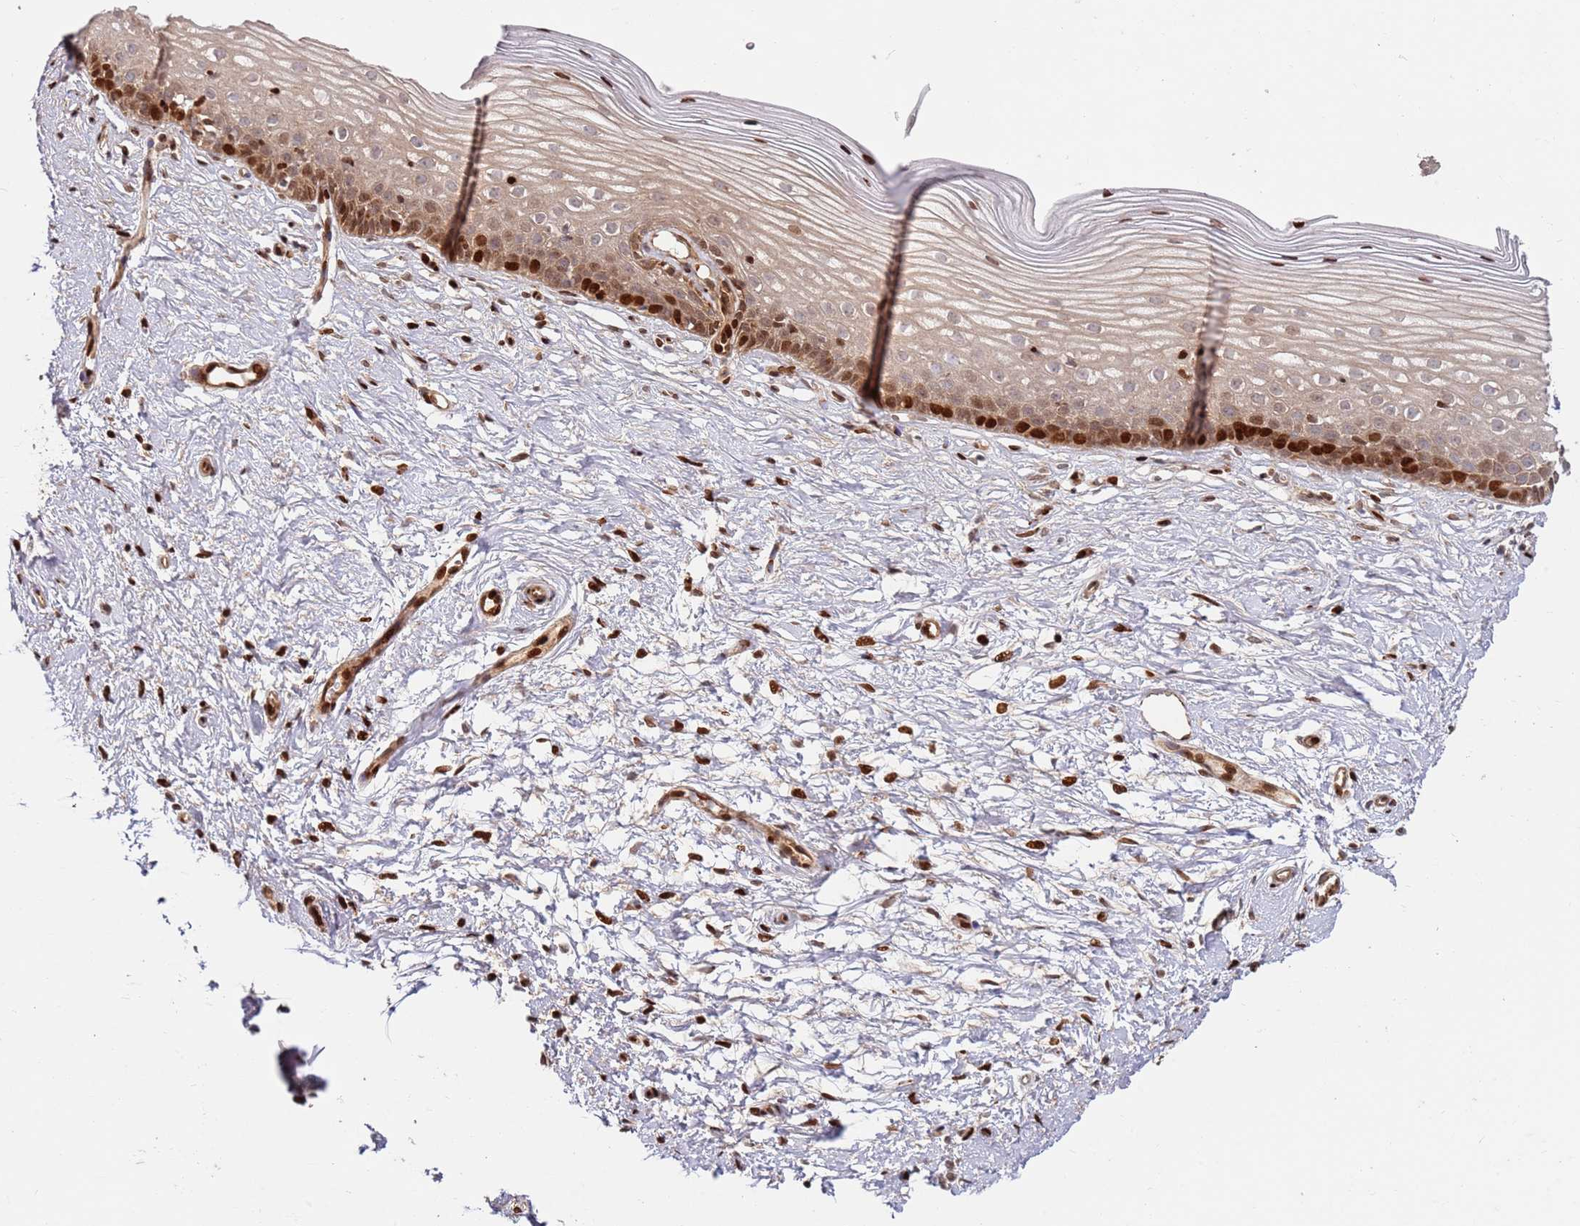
{"staining": {"intensity": "strong", "quantity": ">75%", "location": "nuclear"}, "tissue": "cervix", "cell_type": "Glandular cells", "image_type": "normal", "snomed": [{"axis": "morphology", "description": "Normal tissue, NOS"}, {"axis": "topography", "description": "Cervix"}], "caption": "This micrograph reveals IHC staining of benign cervix, with high strong nuclear positivity in approximately >75% of glandular cells.", "gene": "TMEM233", "patient": {"sex": "female", "age": 40}}